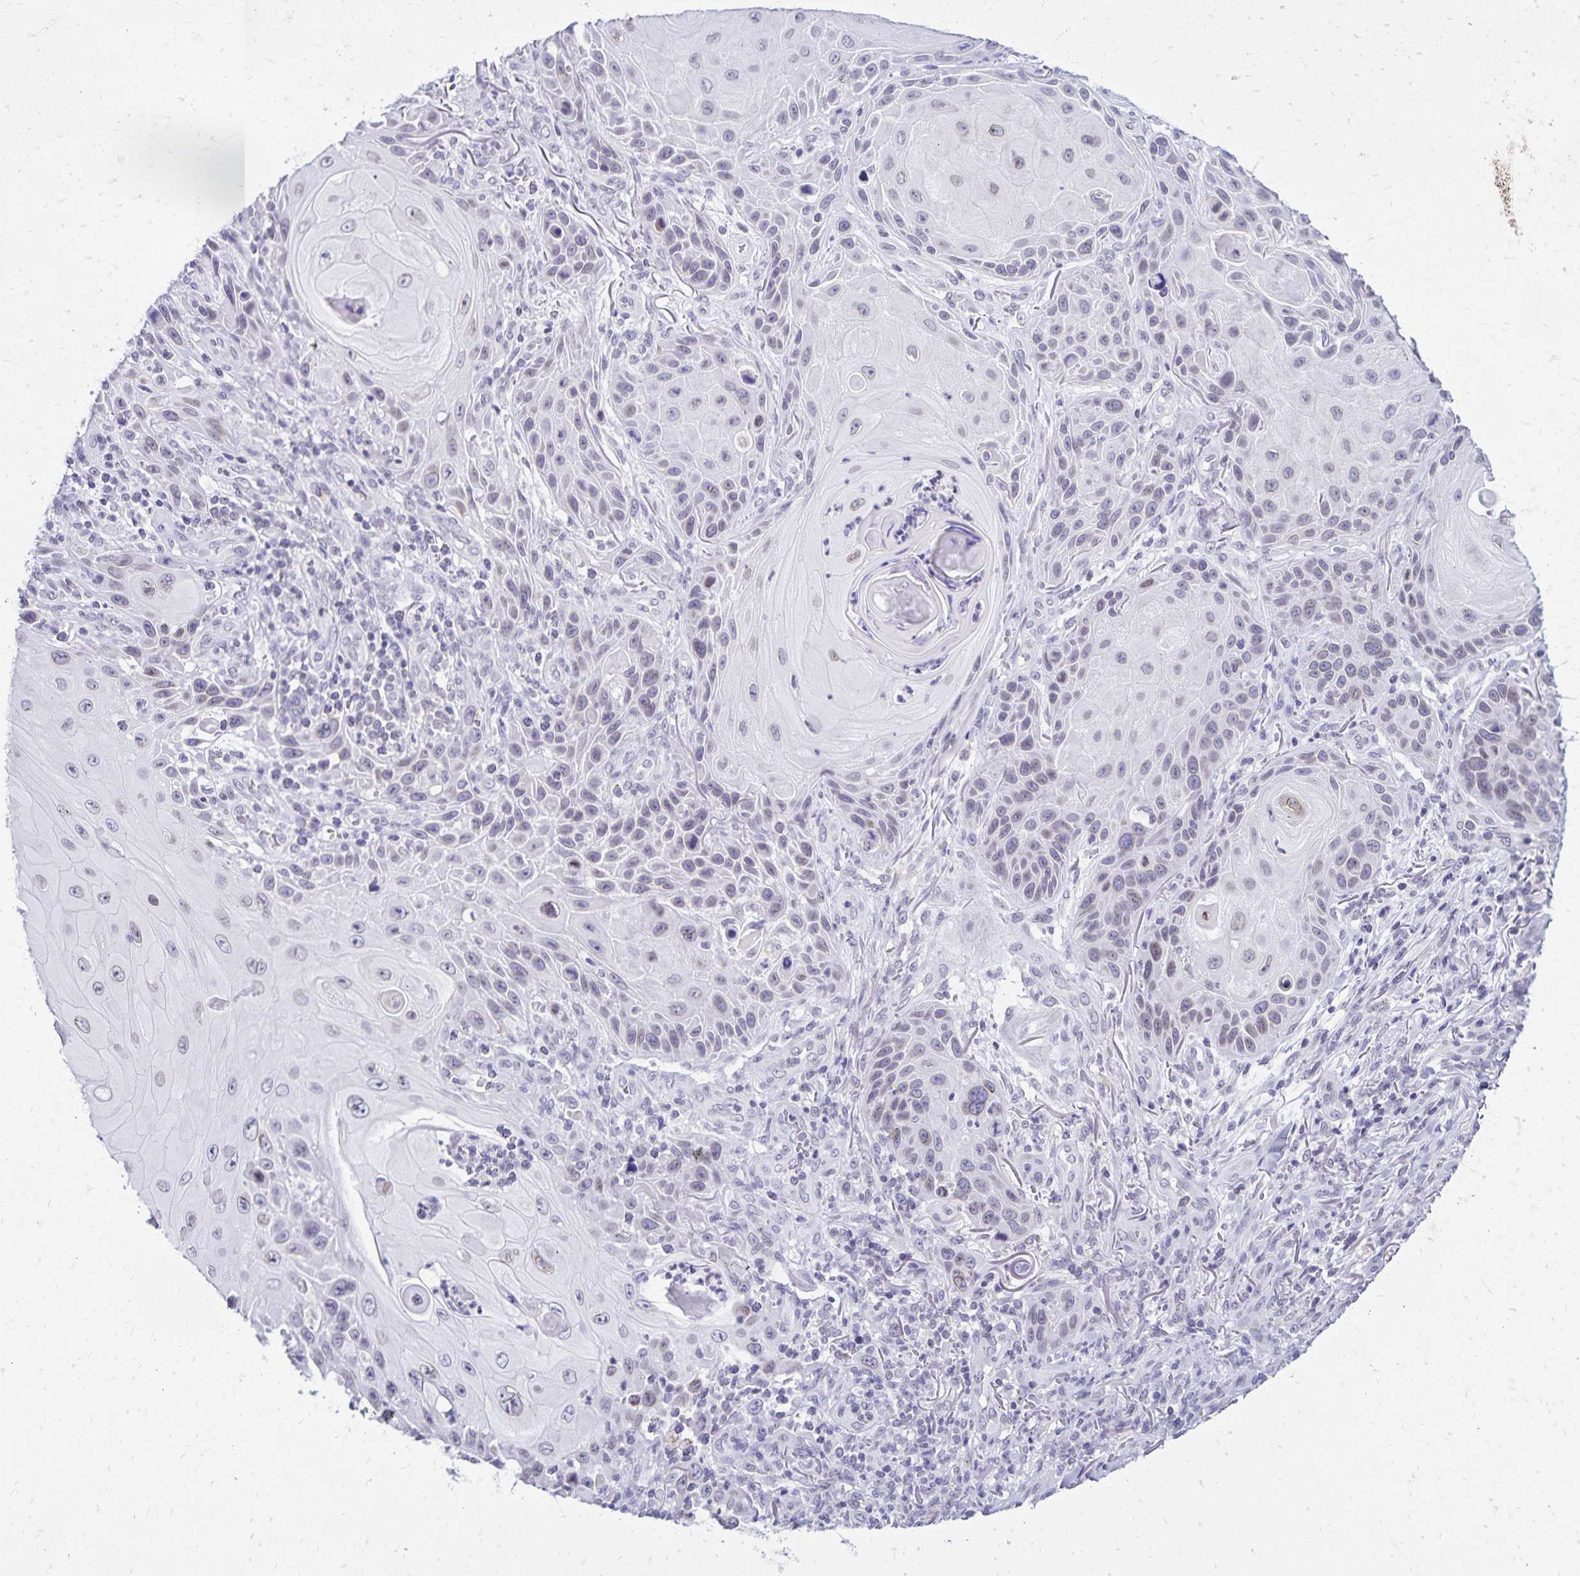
{"staining": {"intensity": "weak", "quantity": "<25%", "location": "nuclear"}, "tissue": "skin cancer", "cell_type": "Tumor cells", "image_type": "cancer", "snomed": [{"axis": "morphology", "description": "Squamous cell carcinoma, NOS"}, {"axis": "topography", "description": "Skin"}], "caption": "High power microscopy histopathology image of an IHC histopathology image of squamous cell carcinoma (skin), revealing no significant staining in tumor cells.", "gene": "FAM166C", "patient": {"sex": "female", "age": 94}}